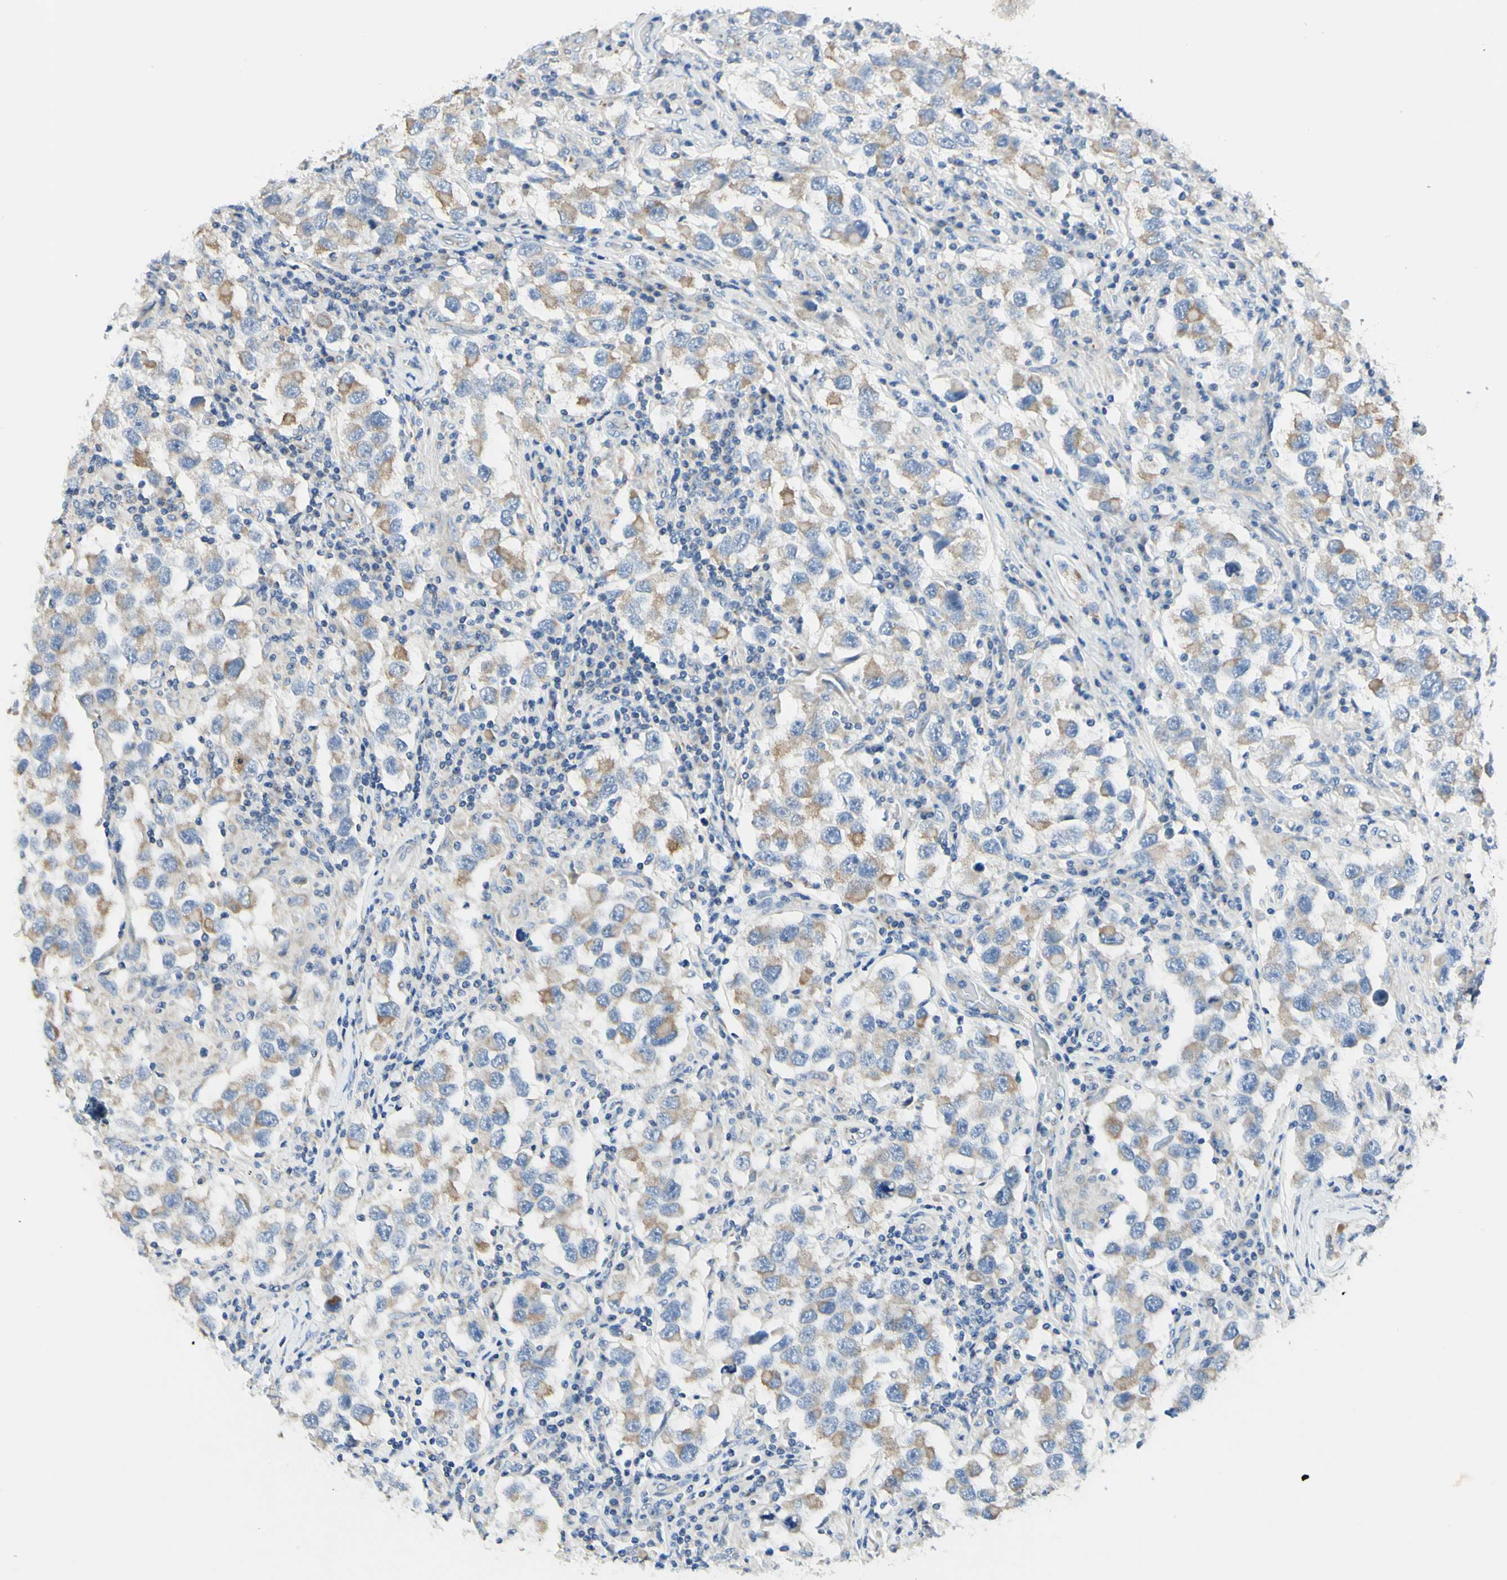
{"staining": {"intensity": "weak", "quantity": "25%-75%", "location": "cytoplasmic/membranous"}, "tissue": "testis cancer", "cell_type": "Tumor cells", "image_type": "cancer", "snomed": [{"axis": "morphology", "description": "Carcinoma, Embryonal, NOS"}, {"axis": "topography", "description": "Testis"}], "caption": "High-magnification brightfield microscopy of testis cancer stained with DAB (3,3'-diaminobenzidine) (brown) and counterstained with hematoxylin (blue). tumor cells exhibit weak cytoplasmic/membranous positivity is appreciated in approximately25%-75% of cells.", "gene": "ARMC10", "patient": {"sex": "male", "age": 21}}